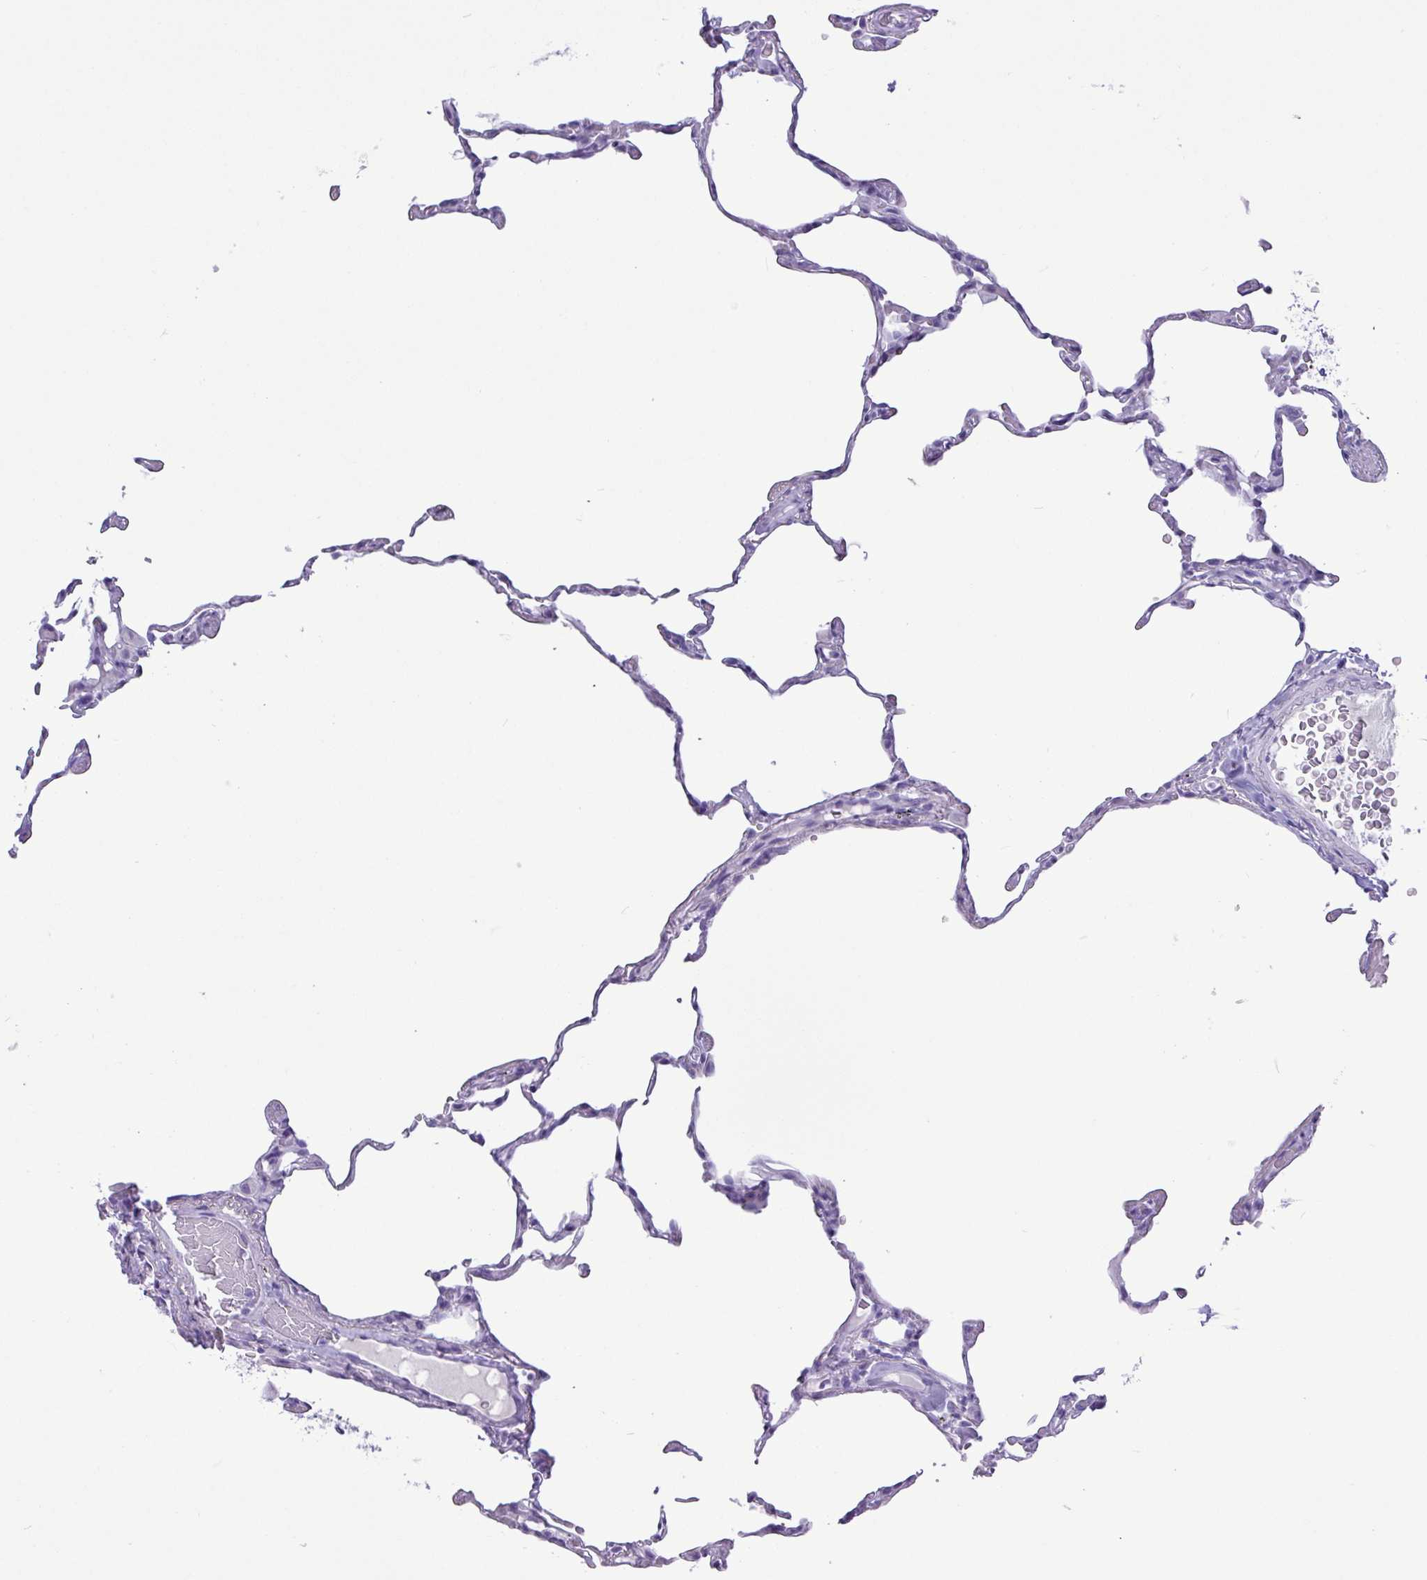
{"staining": {"intensity": "negative", "quantity": "none", "location": "none"}, "tissue": "lung", "cell_type": "Alveolar cells", "image_type": "normal", "snomed": [{"axis": "morphology", "description": "Normal tissue, NOS"}, {"axis": "topography", "description": "Lung"}], "caption": "A high-resolution histopathology image shows immunohistochemistry staining of unremarkable lung, which shows no significant positivity in alveolar cells. (Immunohistochemistry, brightfield microscopy, high magnification).", "gene": "CKMT2", "patient": {"sex": "female", "age": 57}}